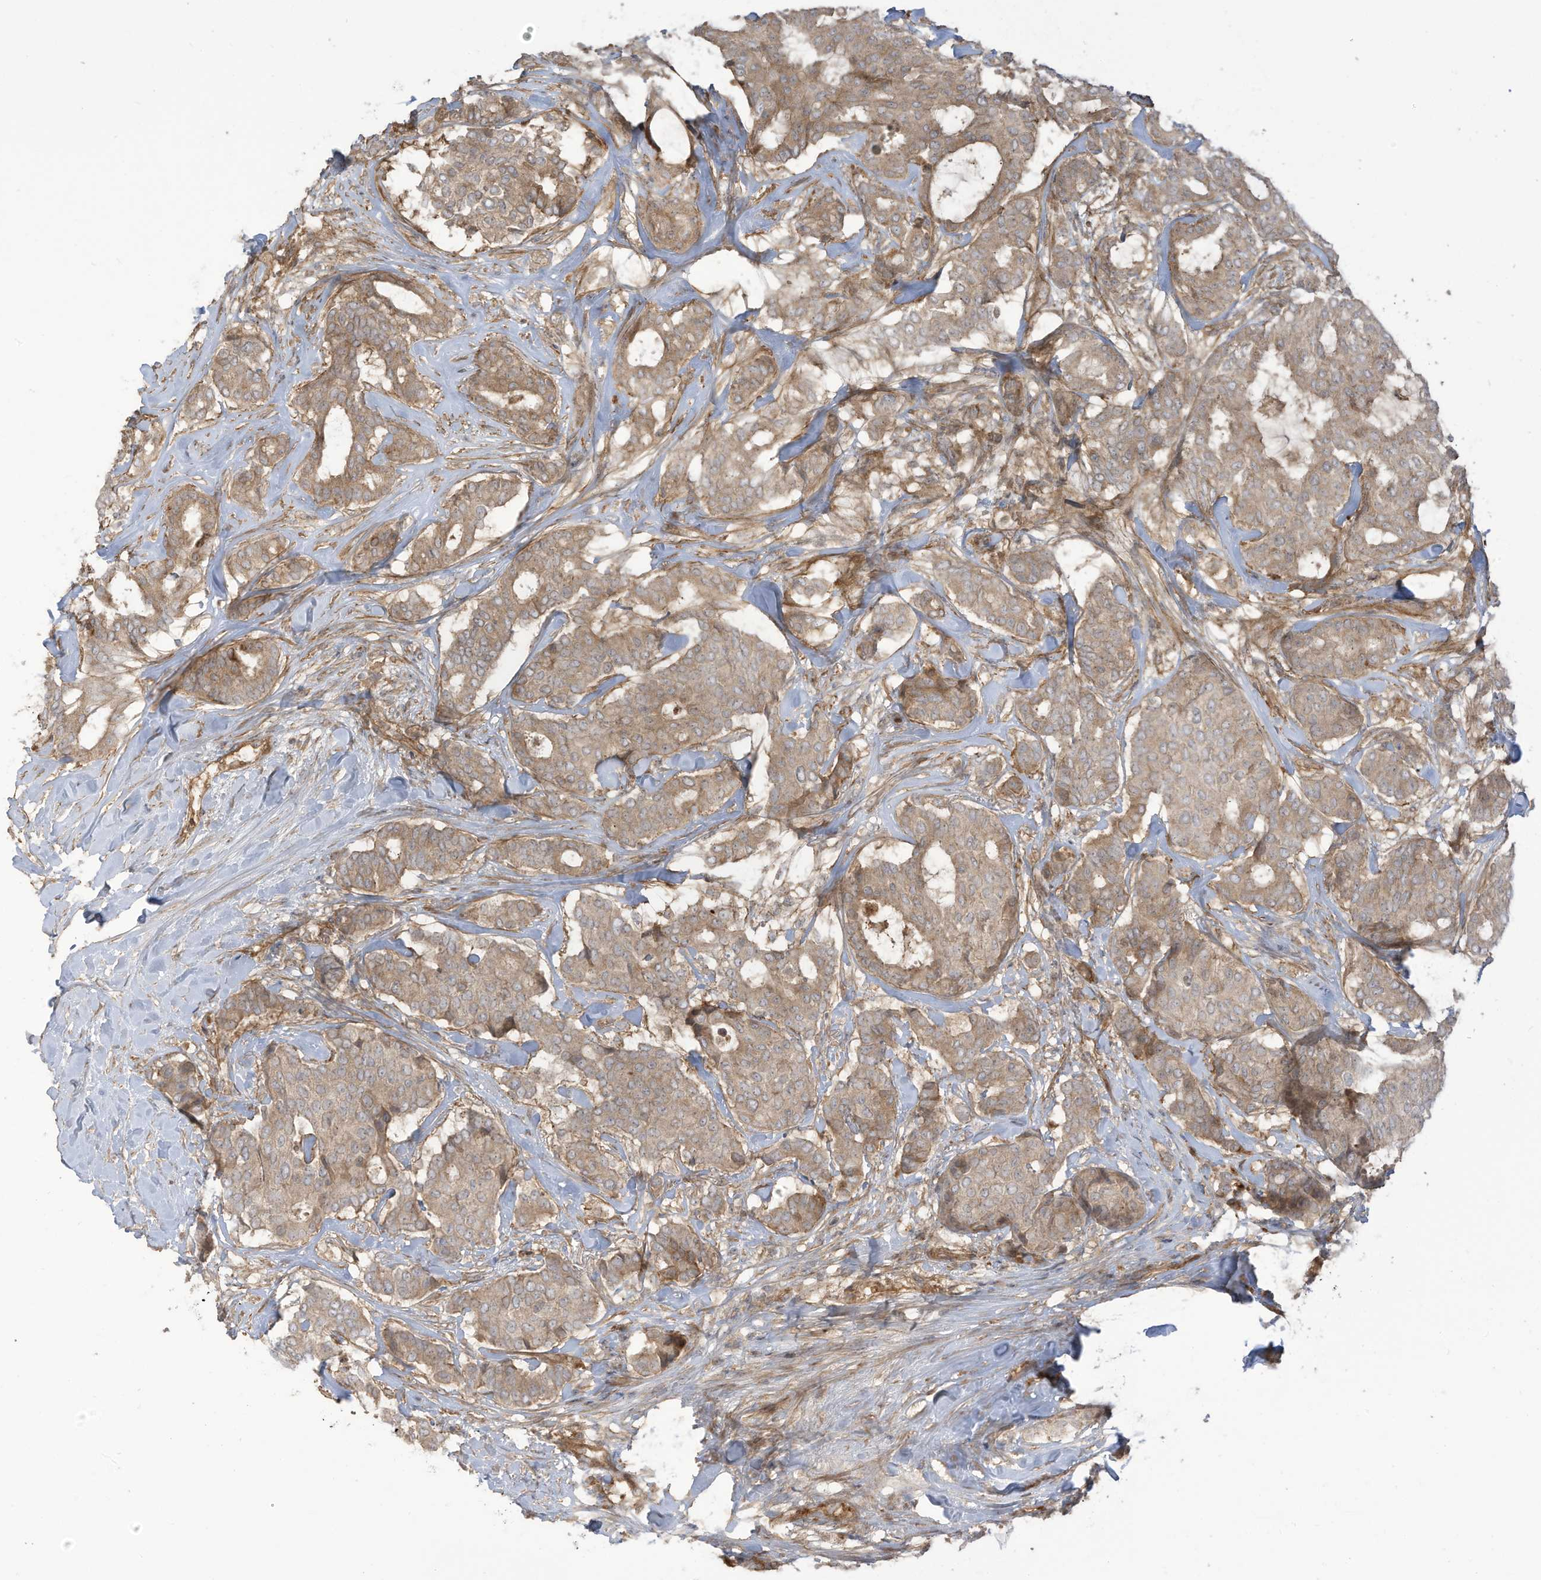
{"staining": {"intensity": "moderate", "quantity": ">75%", "location": "cytoplasmic/membranous"}, "tissue": "breast cancer", "cell_type": "Tumor cells", "image_type": "cancer", "snomed": [{"axis": "morphology", "description": "Duct carcinoma"}, {"axis": "topography", "description": "Breast"}], "caption": "The photomicrograph exhibits immunohistochemical staining of breast cancer. There is moderate cytoplasmic/membranous staining is appreciated in approximately >75% of tumor cells.", "gene": "ENTR1", "patient": {"sex": "female", "age": 75}}